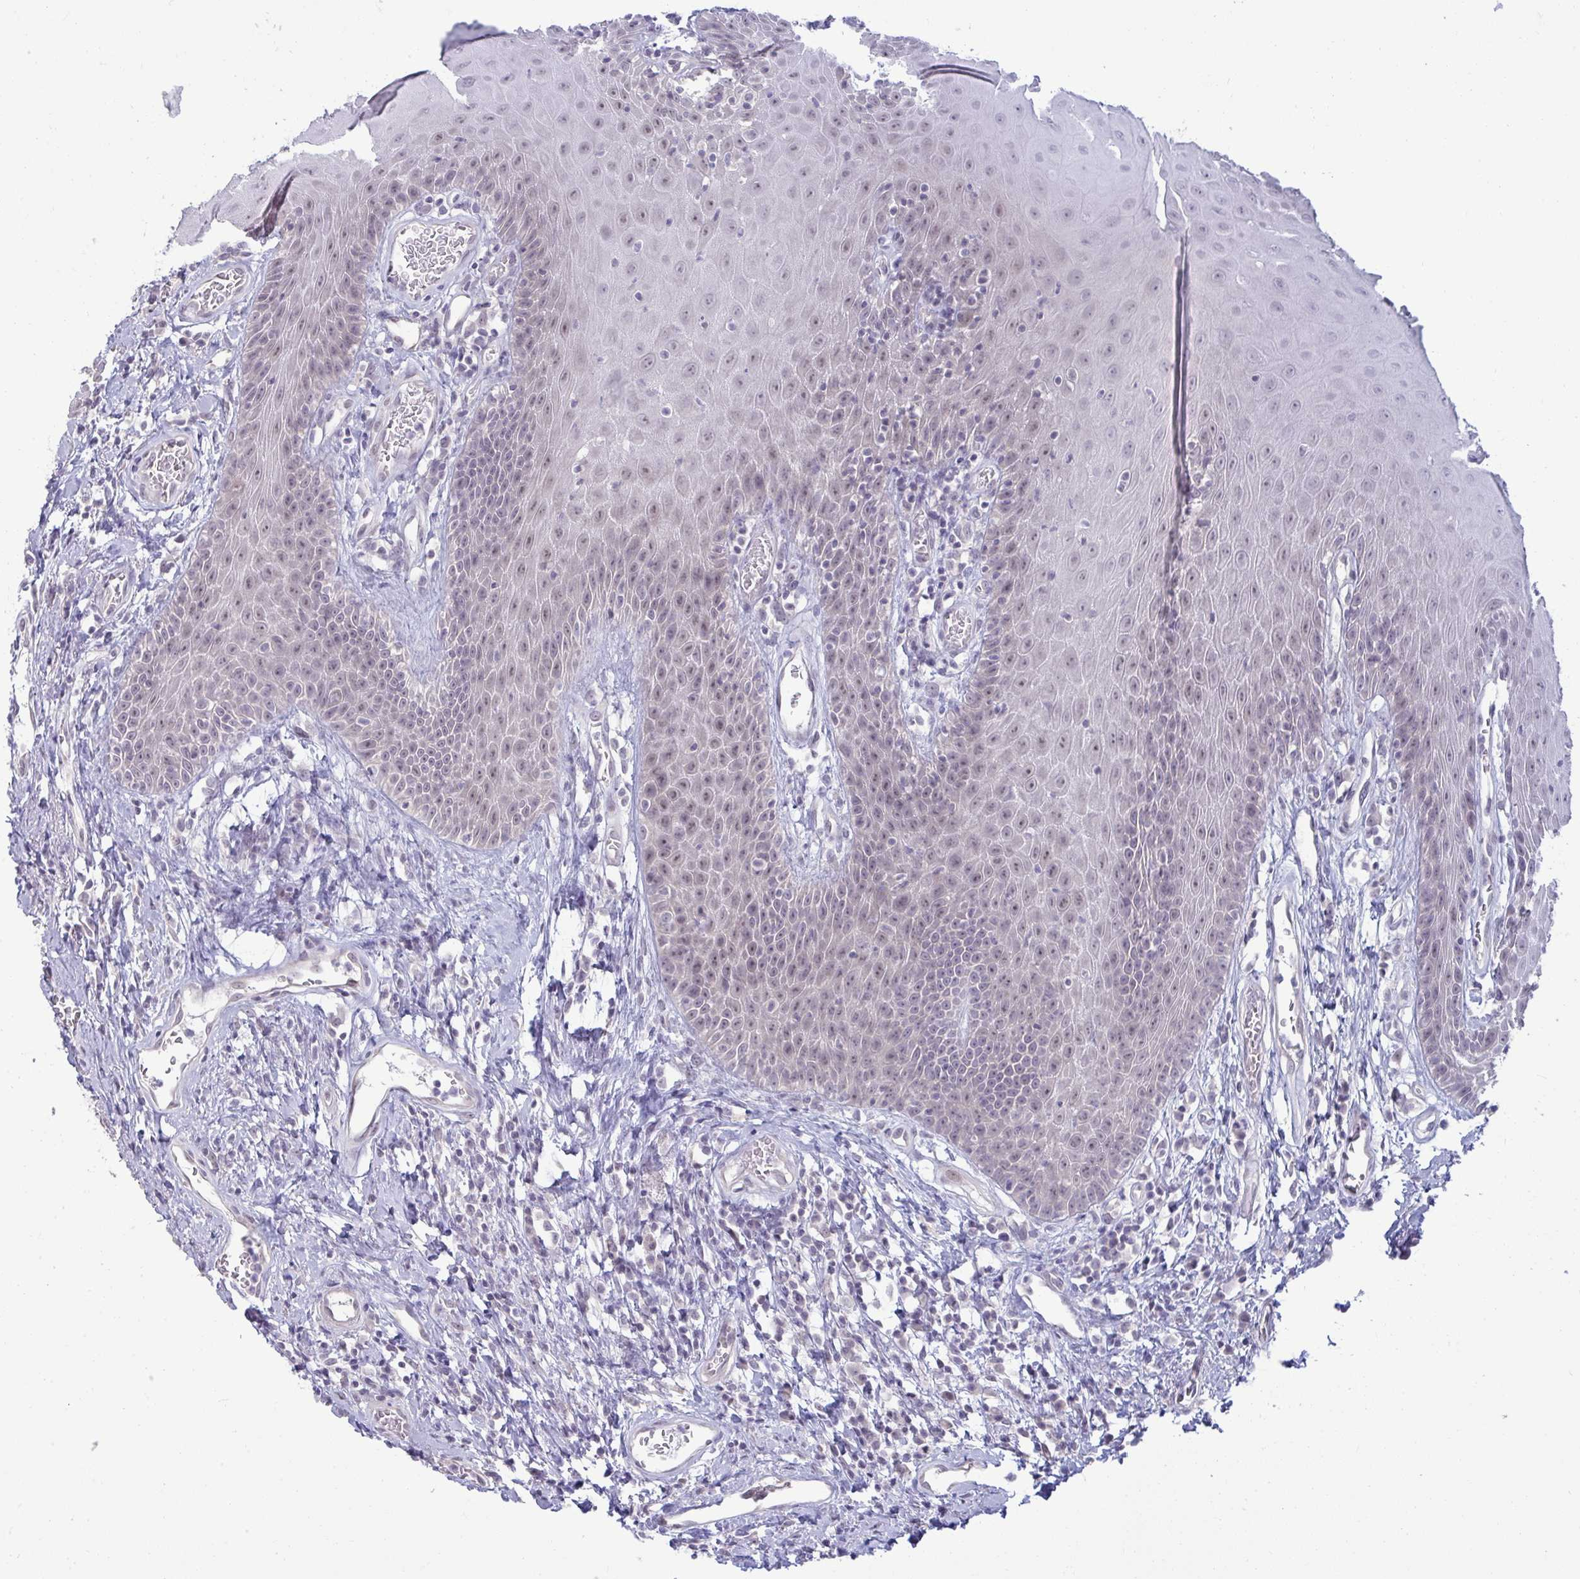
{"staining": {"intensity": "weak", "quantity": "25%-75%", "location": "nuclear"}, "tissue": "head and neck cancer", "cell_type": "Tumor cells", "image_type": "cancer", "snomed": [{"axis": "morphology", "description": "Squamous cell carcinoma, NOS"}, {"axis": "topography", "description": "Head-Neck"}], "caption": "Immunohistochemistry (IHC) histopathology image of neoplastic tissue: squamous cell carcinoma (head and neck) stained using immunohistochemistry shows low levels of weak protein expression localized specifically in the nuclear of tumor cells, appearing as a nuclear brown color.", "gene": "RNASEH1", "patient": {"sex": "female", "age": 59}}